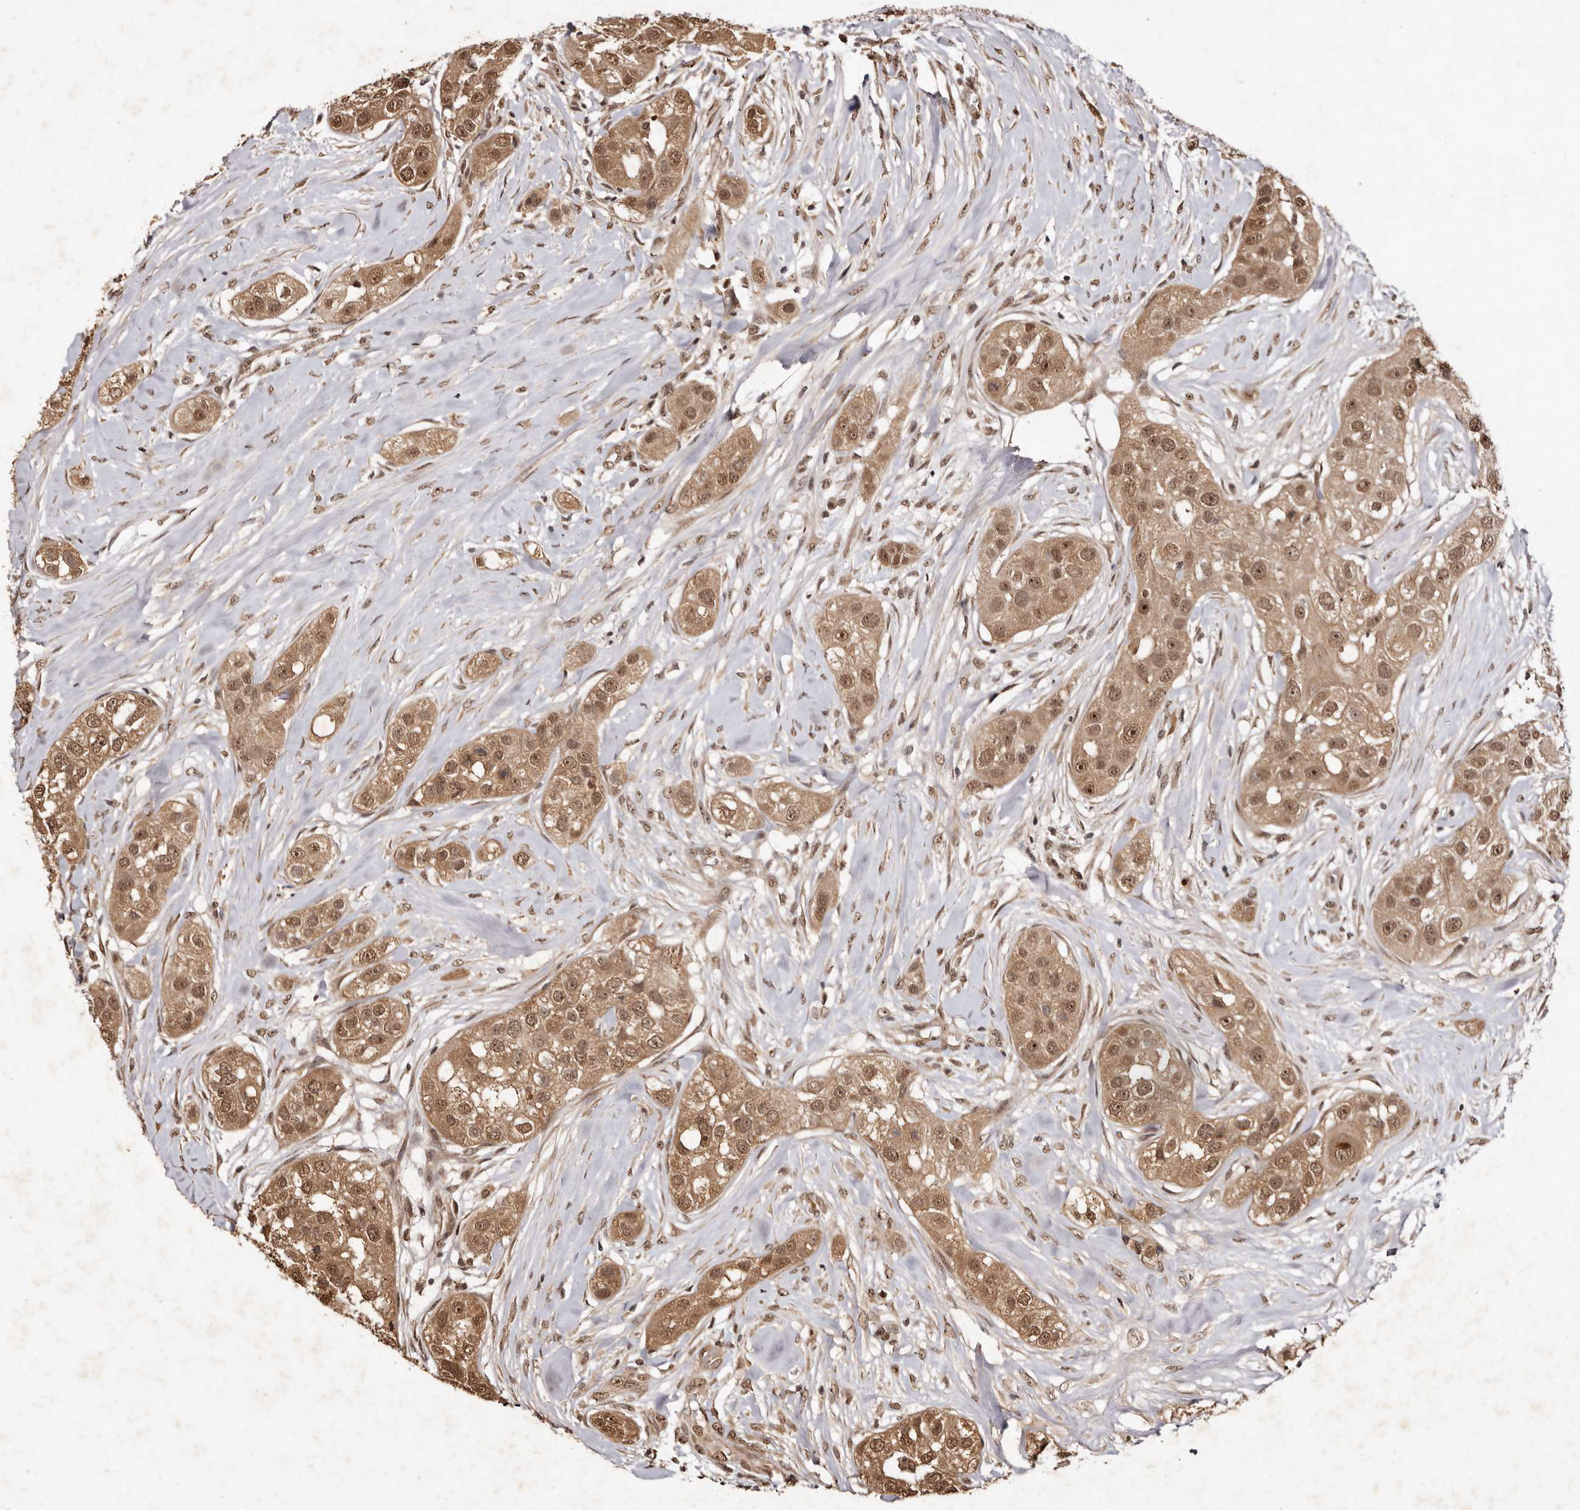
{"staining": {"intensity": "moderate", "quantity": ">75%", "location": "cytoplasmic/membranous,nuclear"}, "tissue": "head and neck cancer", "cell_type": "Tumor cells", "image_type": "cancer", "snomed": [{"axis": "morphology", "description": "Normal tissue, NOS"}, {"axis": "morphology", "description": "Squamous cell carcinoma, NOS"}, {"axis": "topography", "description": "Skeletal muscle"}, {"axis": "topography", "description": "Head-Neck"}], "caption": "Protein staining of squamous cell carcinoma (head and neck) tissue exhibits moderate cytoplasmic/membranous and nuclear expression in approximately >75% of tumor cells.", "gene": "NOTCH1", "patient": {"sex": "male", "age": 51}}